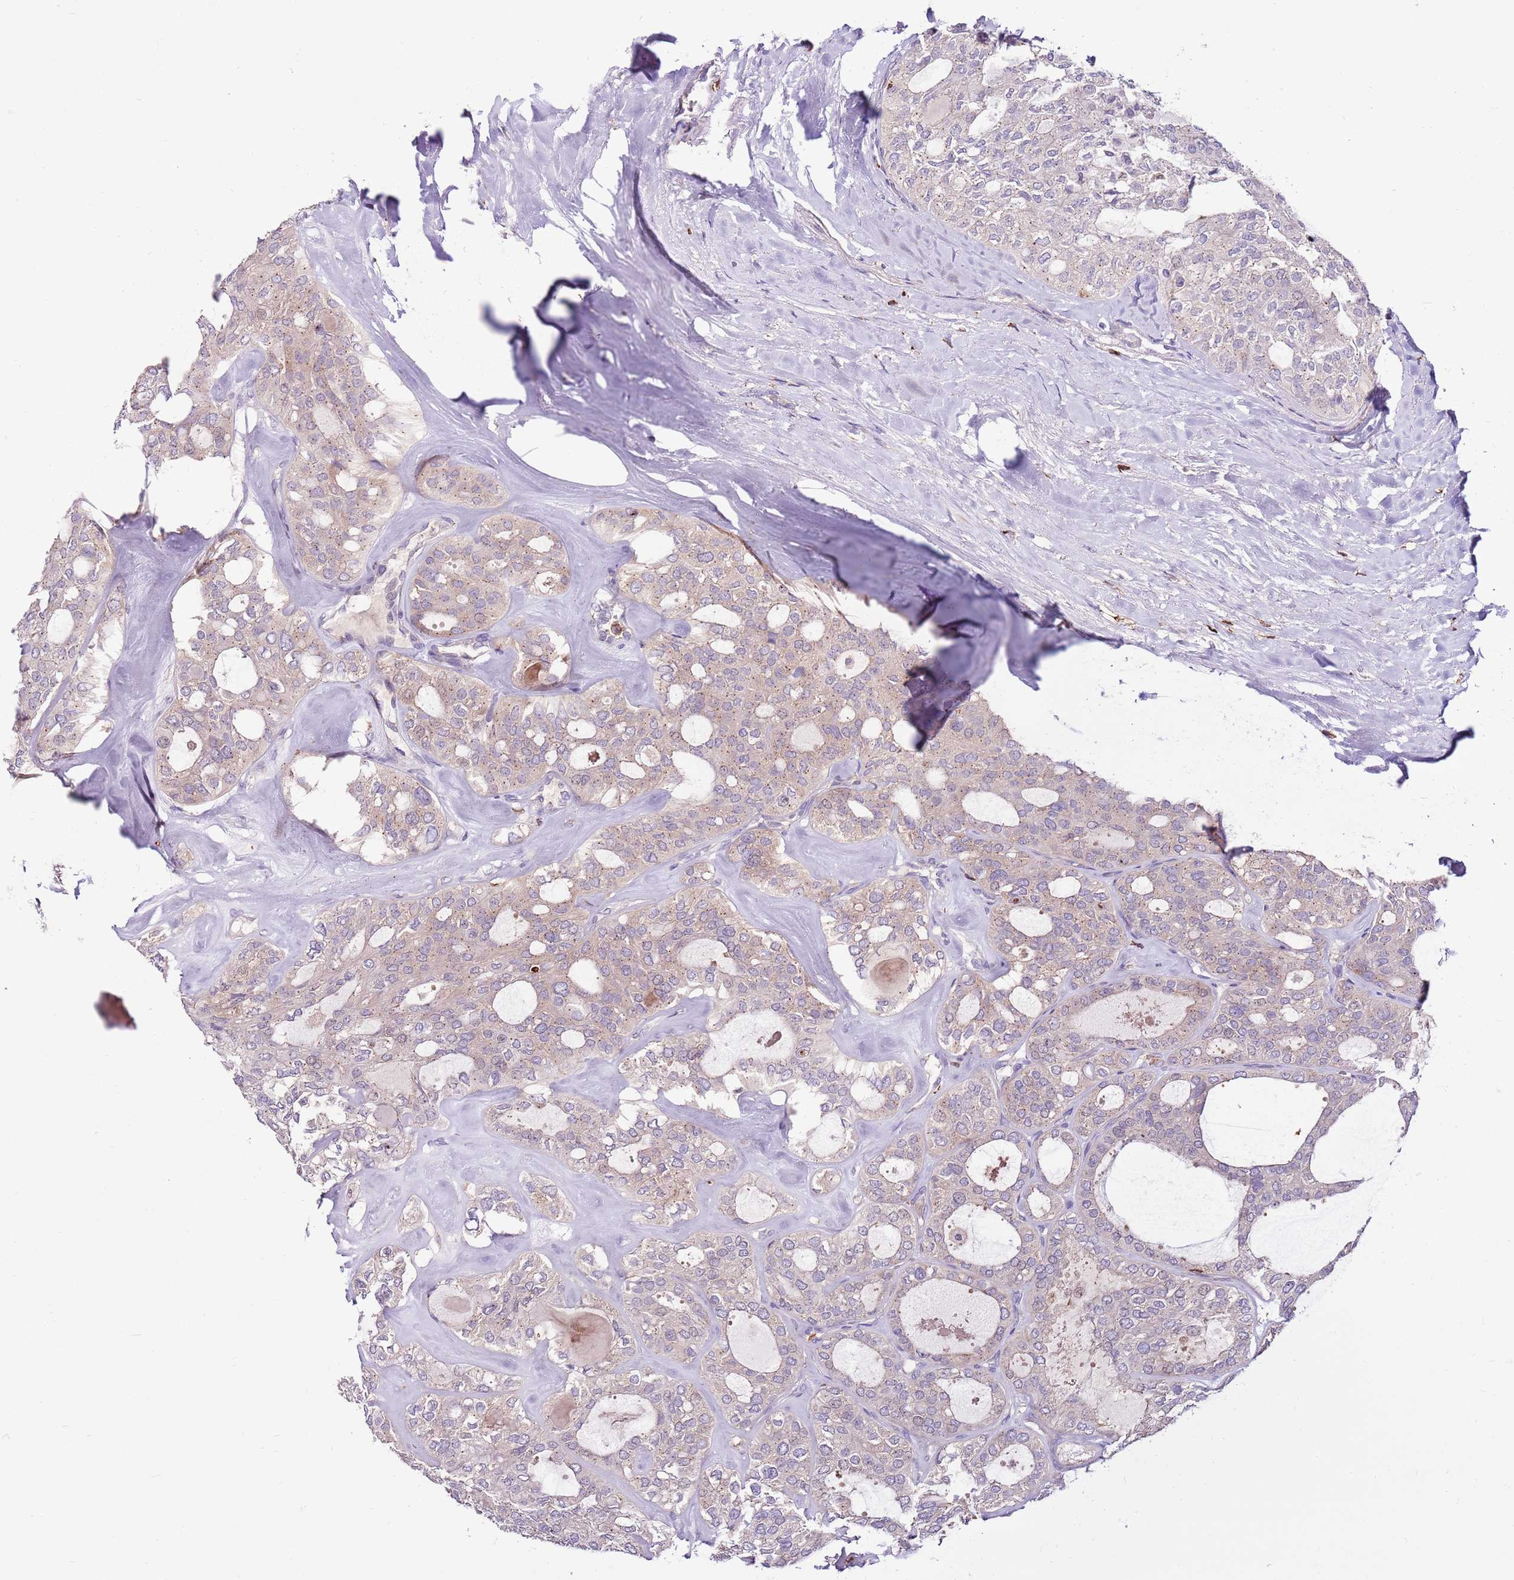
{"staining": {"intensity": "negative", "quantity": "none", "location": "none"}, "tissue": "thyroid cancer", "cell_type": "Tumor cells", "image_type": "cancer", "snomed": [{"axis": "morphology", "description": "Follicular adenoma carcinoma, NOS"}, {"axis": "topography", "description": "Thyroid gland"}], "caption": "Thyroid follicular adenoma carcinoma was stained to show a protein in brown. There is no significant positivity in tumor cells.", "gene": "ZSWIM1", "patient": {"sex": "male", "age": 75}}